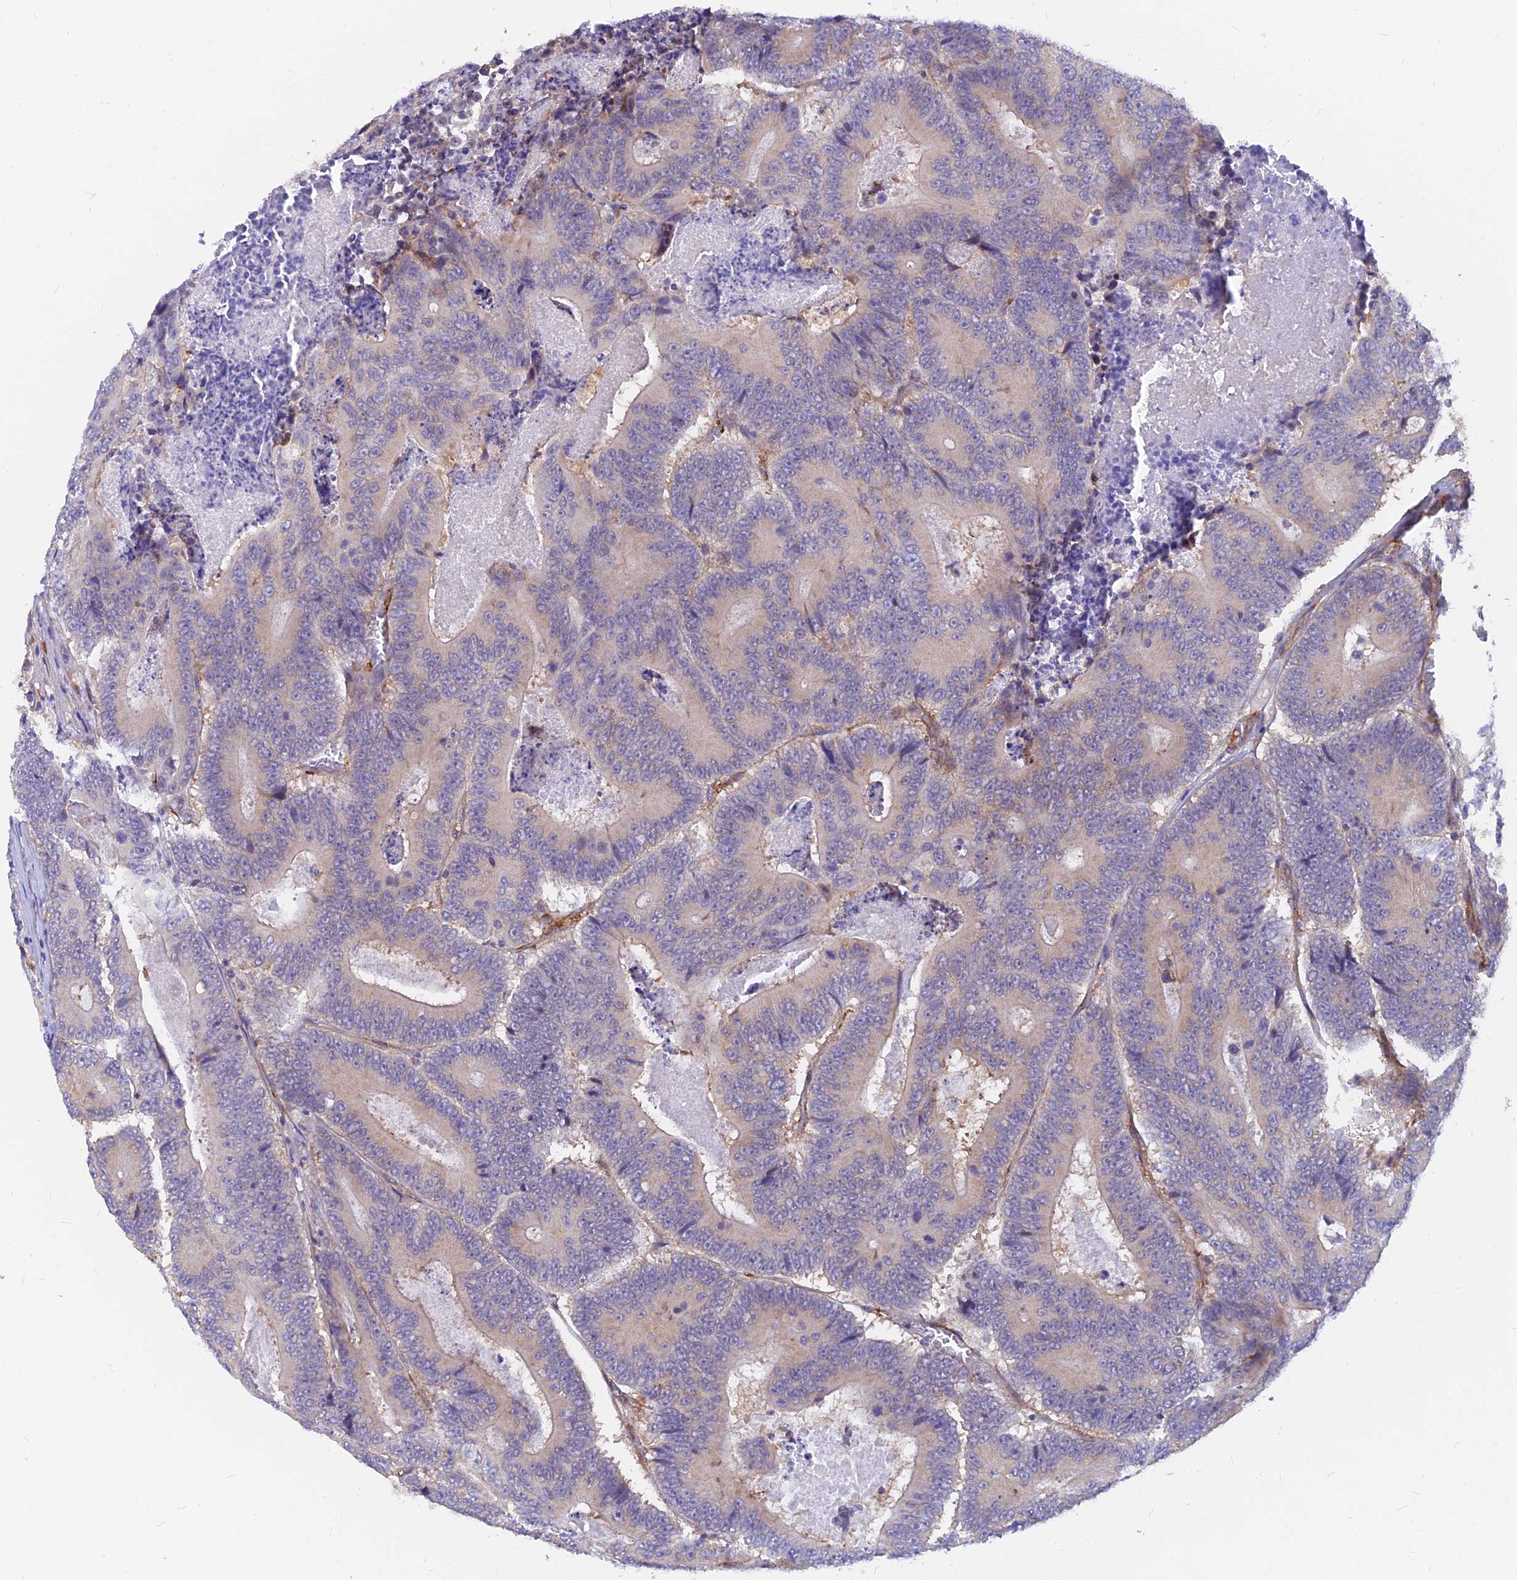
{"staining": {"intensity": "negative", "quantity": "none", "location": "none"}, "tissue": "colorectal cancer", "cell_type": "Tumor cells", "image_type": "cancer", "snomed": [{"axis": "morphology", "description": "Adenocarcinoma, NOS"}, {"axis": "topography", "description": "Colon"}], "caption": "DAB immunohistochemical staining of colorectal cancer displays no significant expression in tumor cells.", "gene": "VSTM2L", "patient": {"sex": "male", "age": 83}}